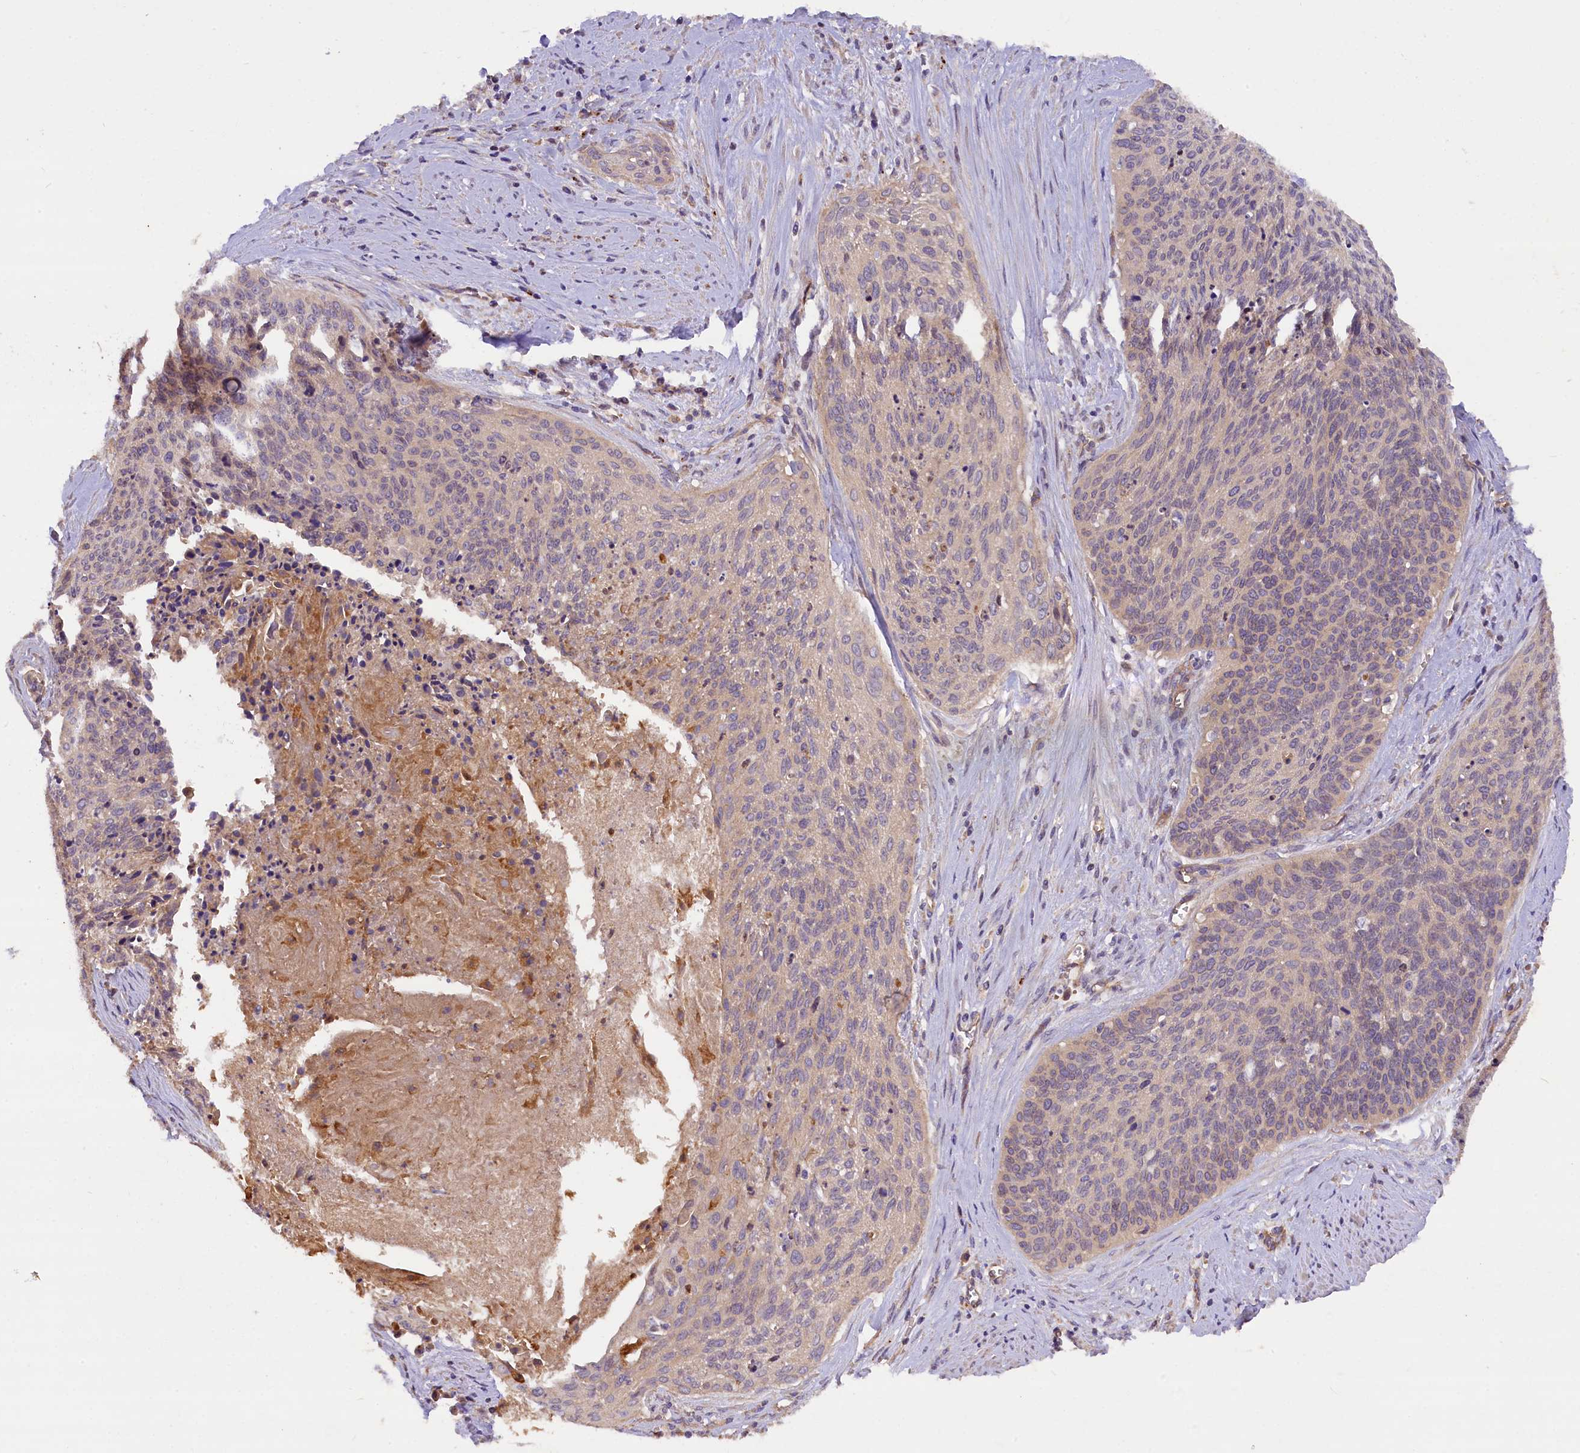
{"staining": {"intensity": "weak", "quantity": "25%-75%", "location": "cytoplasmic/membranous"}, "tissue": "cervical cancer", "cell_type": "Tumor cells", "image_type": "cancer", "snomed": [{"axis": "morphology", "description": "Squamous cell carcinoma, NOS"}, {"axis": "topography", "description": "Cervix"}], "caption": "Squamous cell carcinoma (cervical) stained for a protein reveals weak cytoplasmic/membranous positivity in tumor cells.", "gene": "ERMARD", "patient": {"sex": "female", "age": 55}}